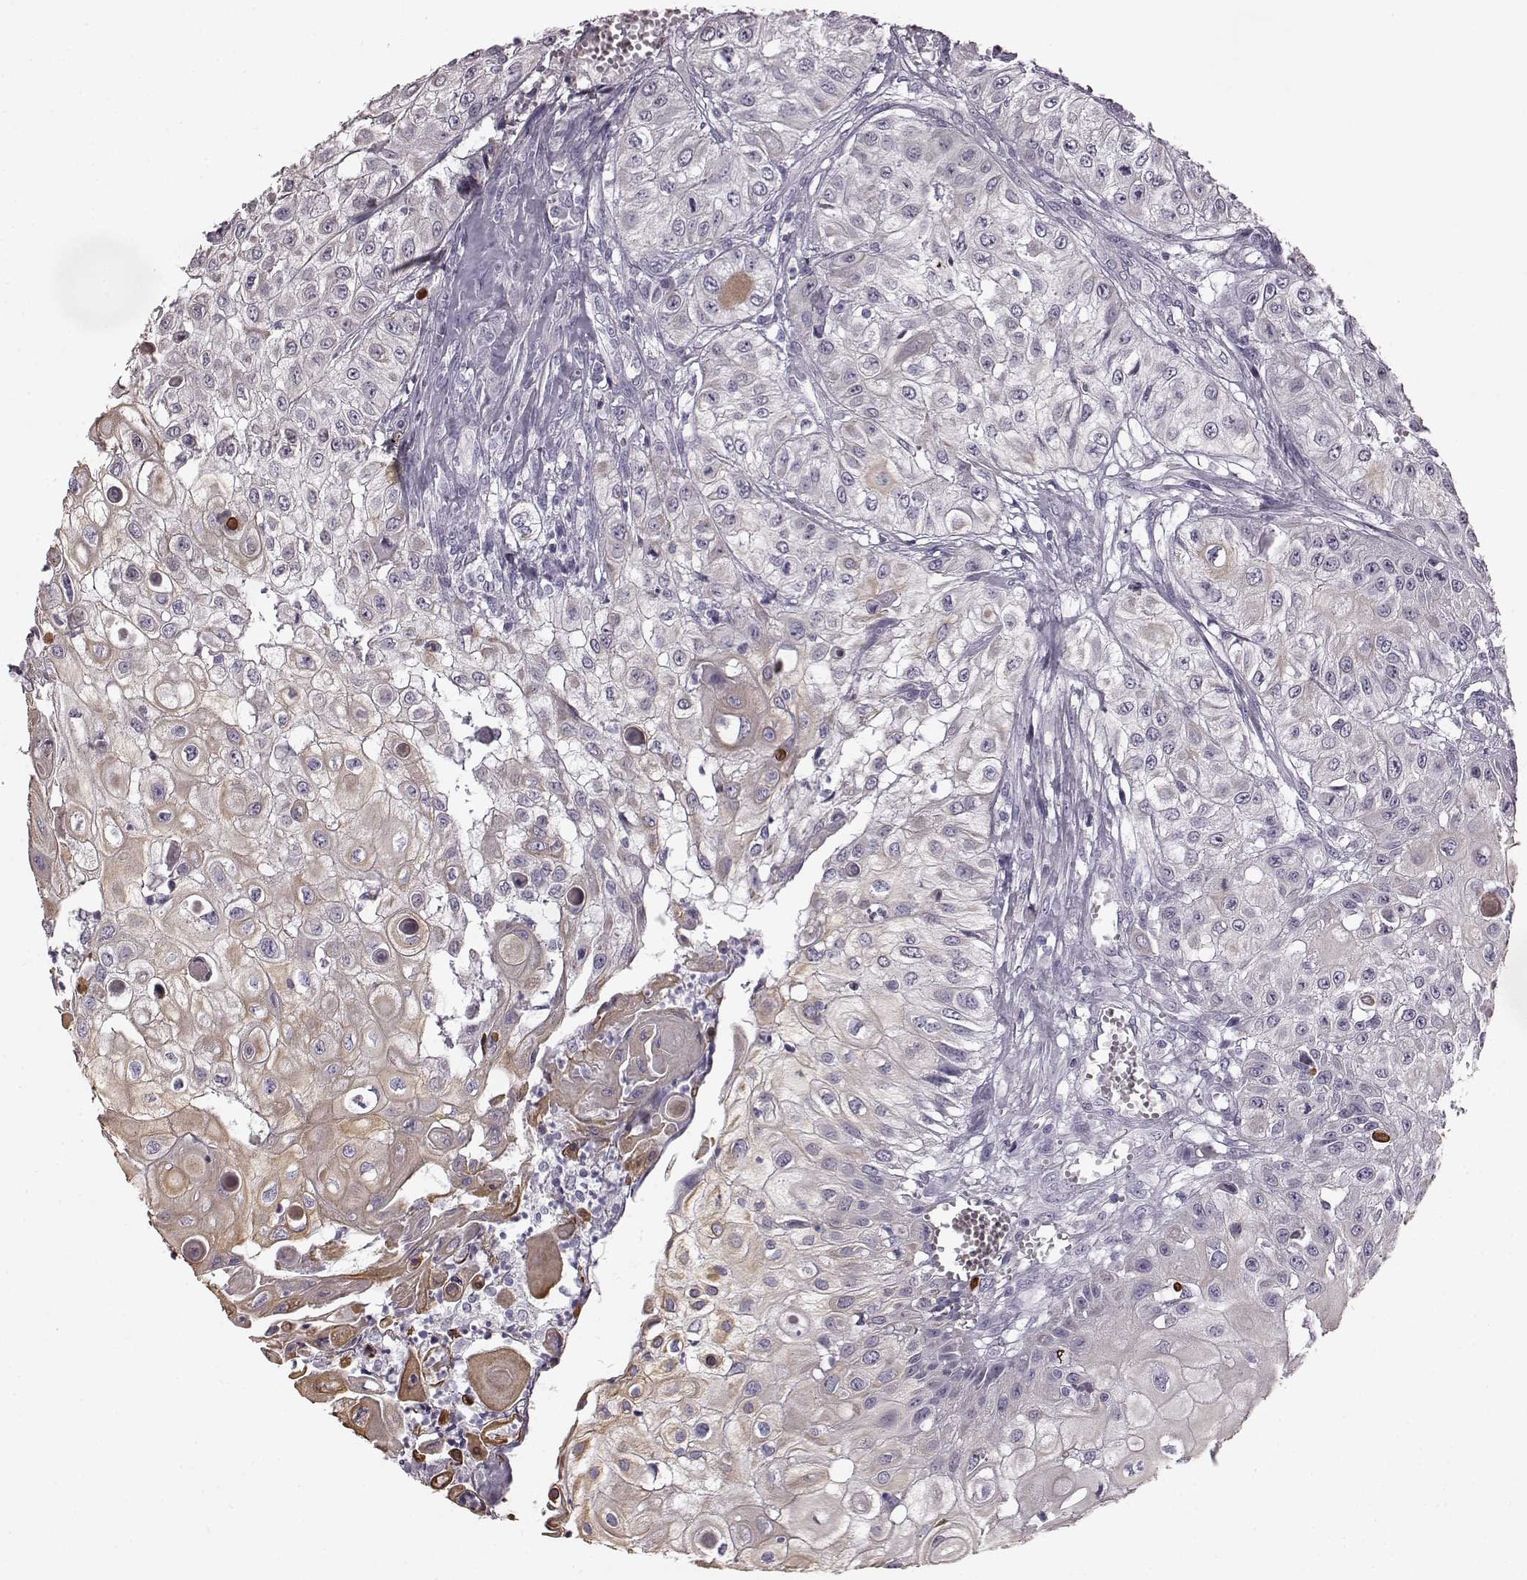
{"staining": {"intensity": "weak", "quantity": "<25%", "location": "cytoplasmic/membranous"}, "tissue": "urothelial cancer", "cell_type": "Tumor cells", "image_type": "cancer", "snomed": [{"axis": "morphology", "description": "Urothelial carcinoma, High grade"}, {"axis": "topography", "description": "Urinary bladder"}], "caption": "Immunohistochemistry of human urothelial carcinoma (high-grade) shows no expression in tumor cells.", "gene": "ODAD4", "patient": {"sex": "female", "age": 79}}